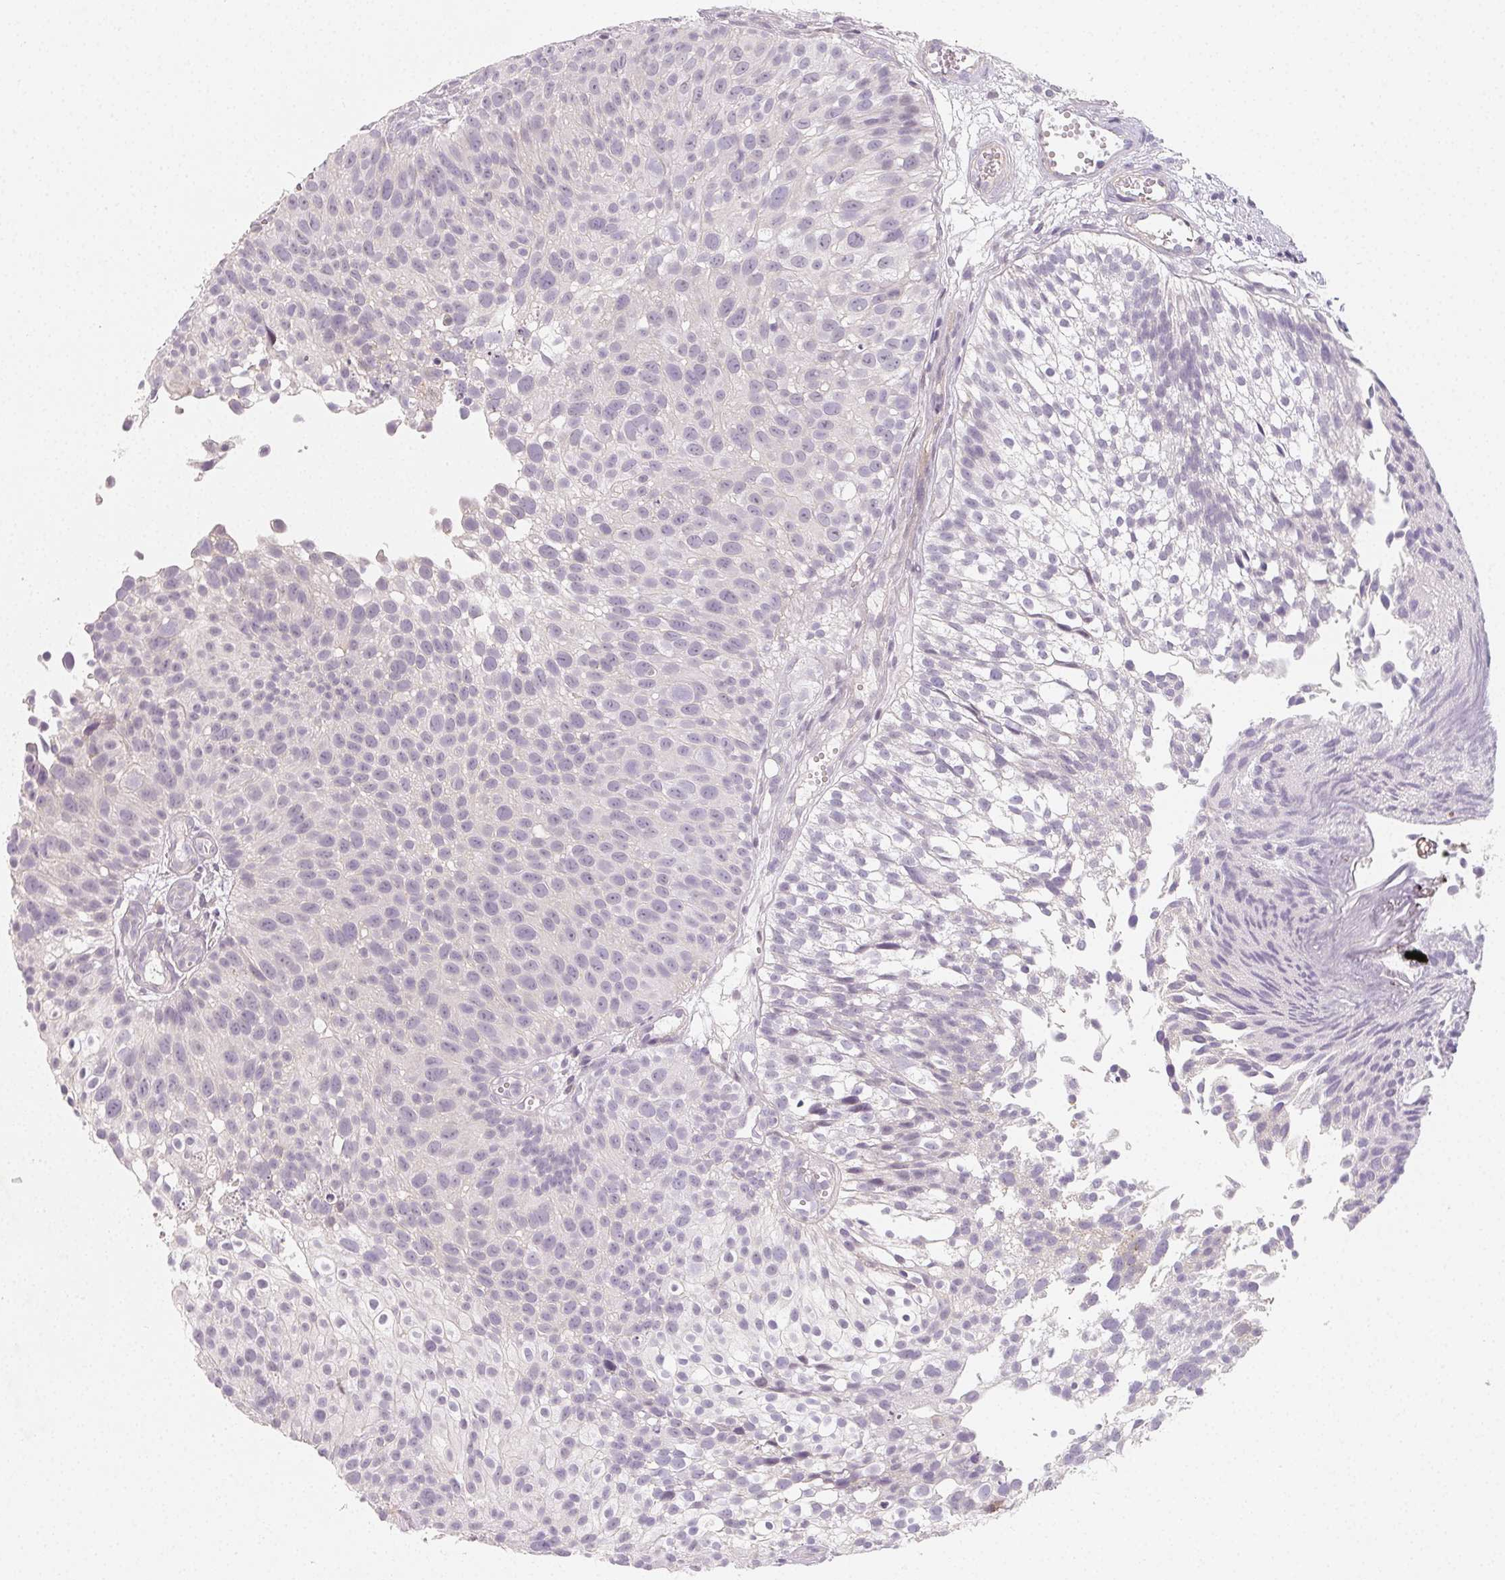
{"staining": {"intensity": "negative", "quantity": "none", "location": "none"}, "tissue": "urothelial cancer", "cell_type": "Tumor cells", "image_type": "cancer", "snomed": [{"axis": "morphology", "description": "Urothelial carcinoma, Low grade"}, {"axis": "topography", "description": "Urinary bladder"}], "caption": "A high-resolution micrograph shows immunohistochemistry (IHC) staining of urothelial carcinoma (low-grade), which shows no significant staining in tumor cells.", "gene": "LRRC23", "patient": {"sex": "male", "age": 70}}